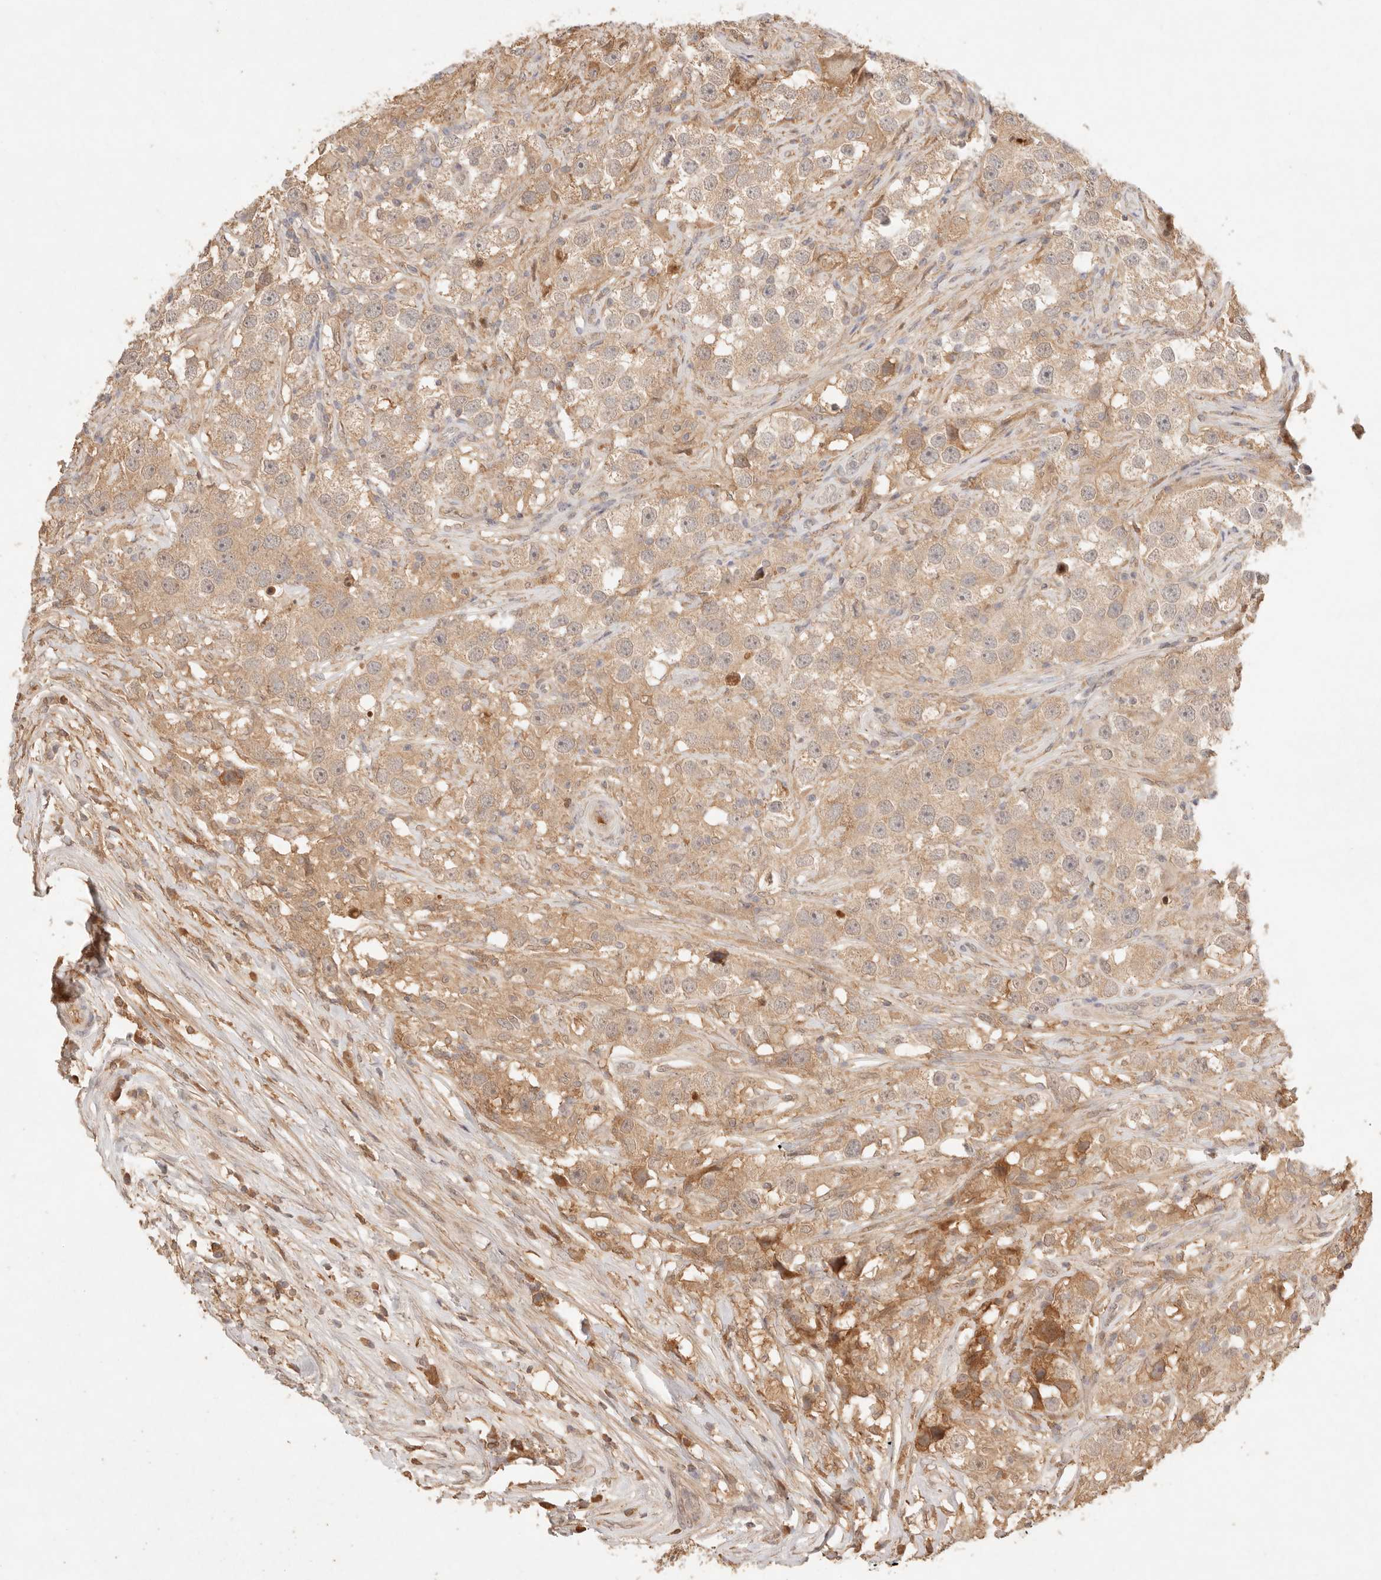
{"staining": {"intensity": "weak", "quantity": ">75%", "location": "cytoplasmic/membranous"}, "tissue": "testis cancer", "cell_type": "Tumor cells", "image_type": "cancer", "snomed": [{"axis": "morphology", "description": "Seminoma, NOS"}, {"axis": "topography", "description": "Testis"}], "caption": "A brown stain labels weak cytoplasmic/membranous positivity of a protein in human testis cancer tumor cells.", "gene": "PHLDA3", "patient": {"sex": "male", "age": 49}}